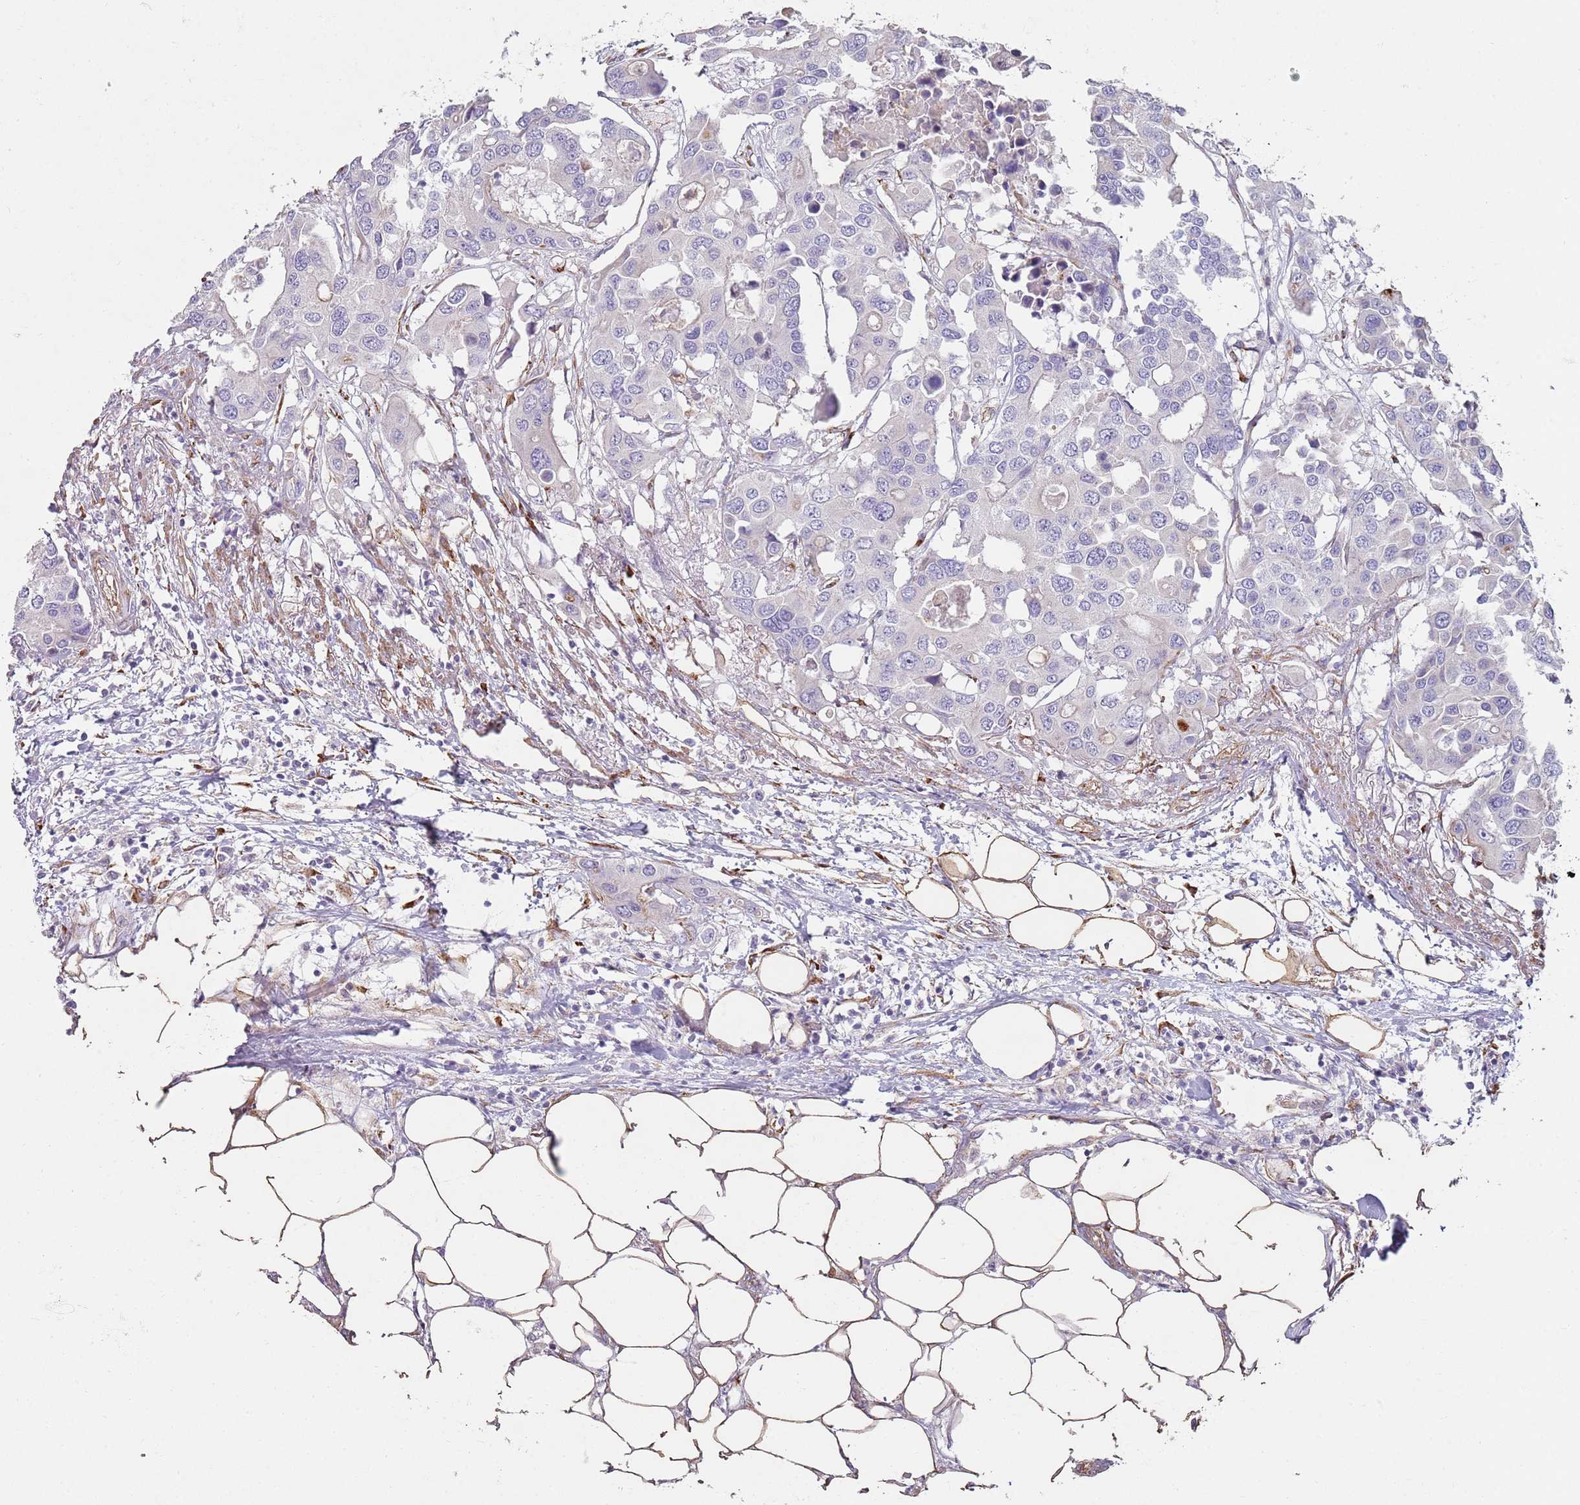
{"staining": {"intensity": "negative", "quantity": "none", "location": "none"}, "tissue": "colorectal cancer", "cell_type": "Tumor cells", "image_type": "cancer", "snomed": [{"axis": "morphology", "description": "Adenocarcinoma, NOS"}, {"axis": "topography", "description": "Colon"}], "caption": "Histopathology image shows no protein positivity in tumor cells of colorectal cancer tissue.", "gene": "PHLPP2", "patient": {"sex": "male", "age": 77}}